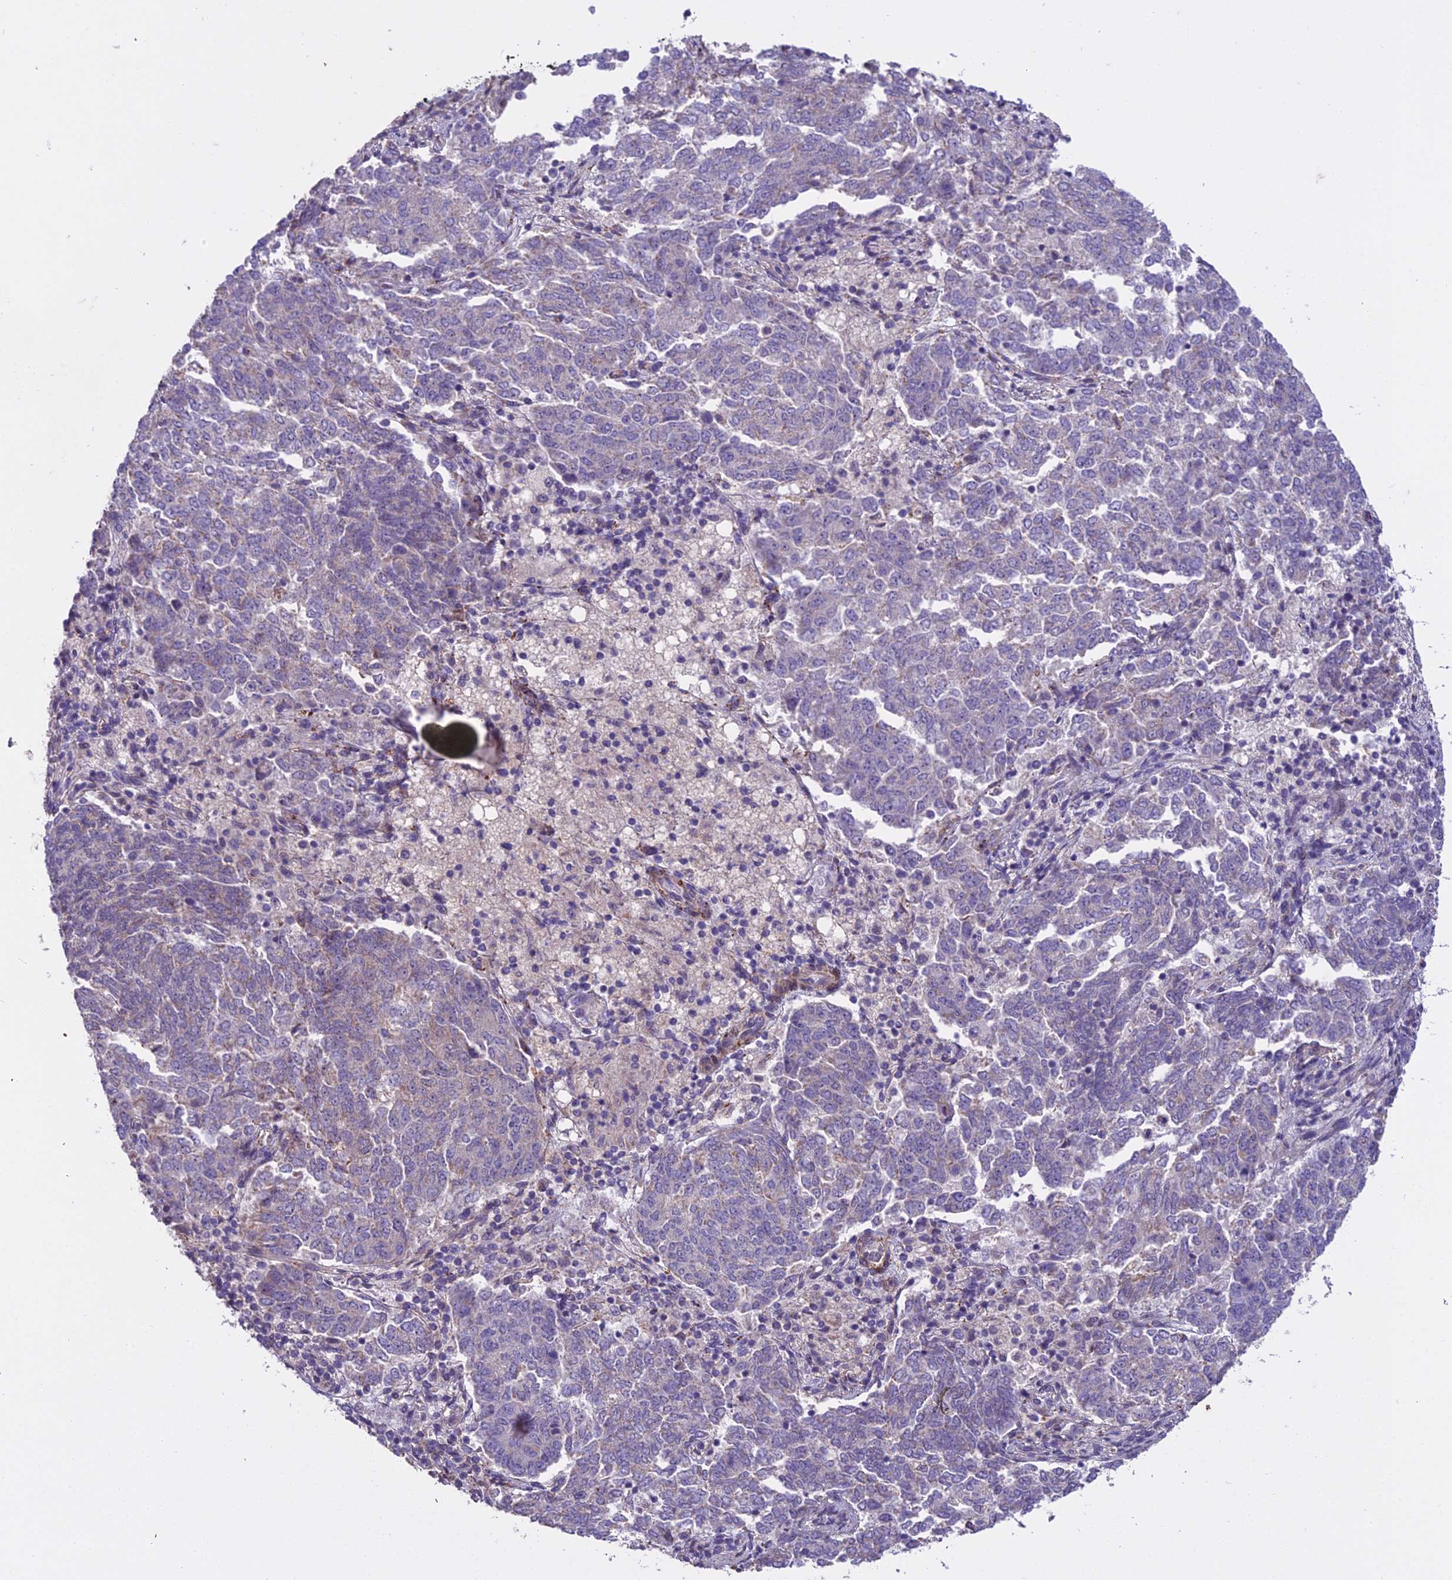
{"staining": {"intensity": "negative", "quantity": "none", "location": "none"}, "tissue": "endometrial cancer", "cell_type": "Tumor cells", "image_type": "cancer", "snomed": [{"axis": "morphology", "description": "Adenocarcinoma, NOS"}, {"axis": "topography", "description": "Endometrium"}], "caption": "Adenocarcinoma (endometrial) was stained to show a protein in brown. There is no significant staining in tumor cells.", "gene": "DUS2", "patient": {"sex": "female", "age": 80}}